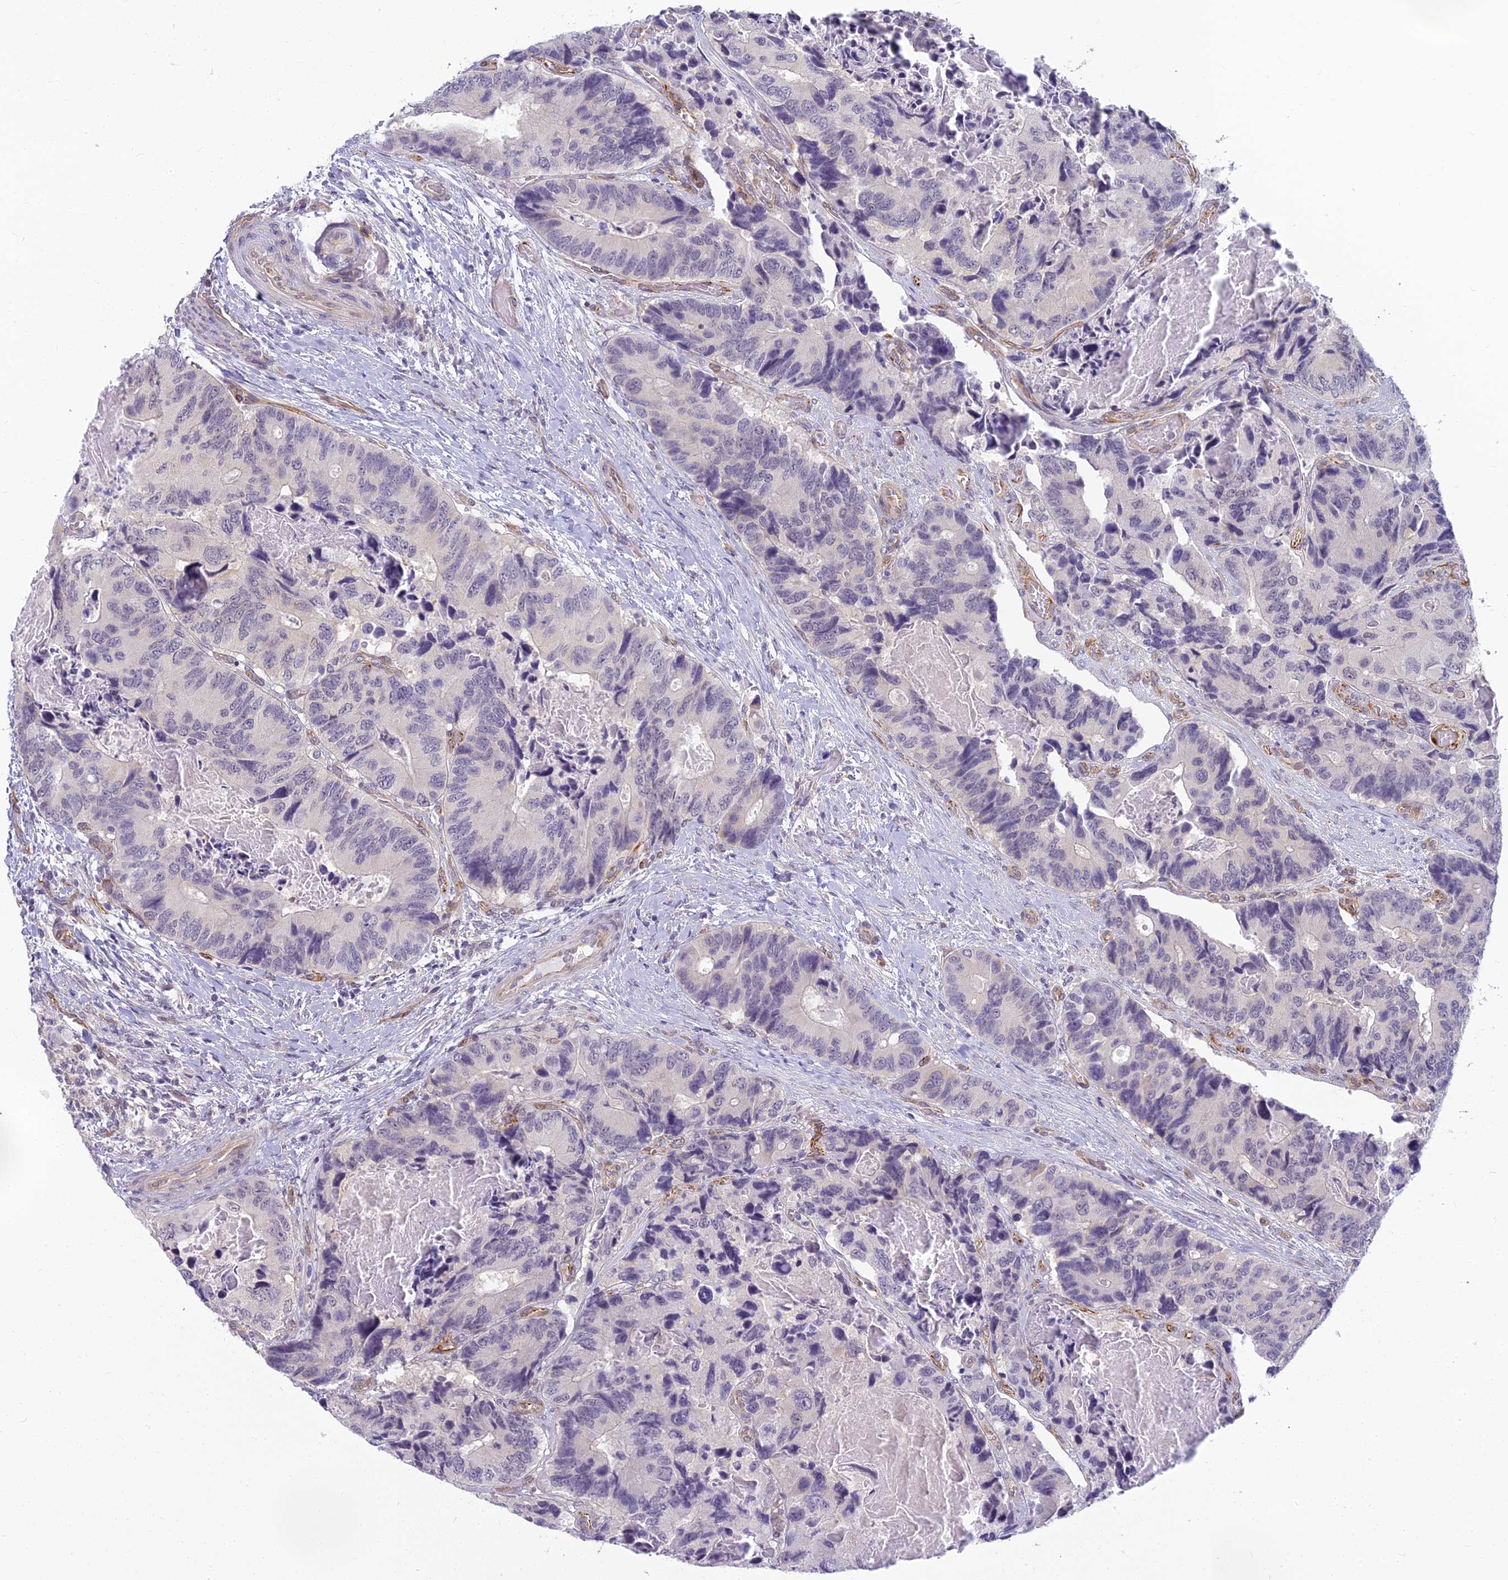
{"staining": {"intensity": "negative", "quantity": "none", "location": "none"}, "tissue": "colorectal cancer", "cell_type": "Tumor cells", "image_type": "cancer", "snomed": [{"axis": "morphology", "description": "Adenocarcinoma, NOS"}, {"axis": "topography", "description": "Colon"}], "caption": "Image shows no protein expression in tumor cells of adenocarcinoma (colorectal) tissue. Brightfield microscopy of immunohistochemistry (IHC) stained with DAB (3,3'-diaminobenzidine) (brown) and hematoxylin (blue), captured at high magnification.", "gene": "RGL3", "patient": {"sex": "male", "age": 84}}